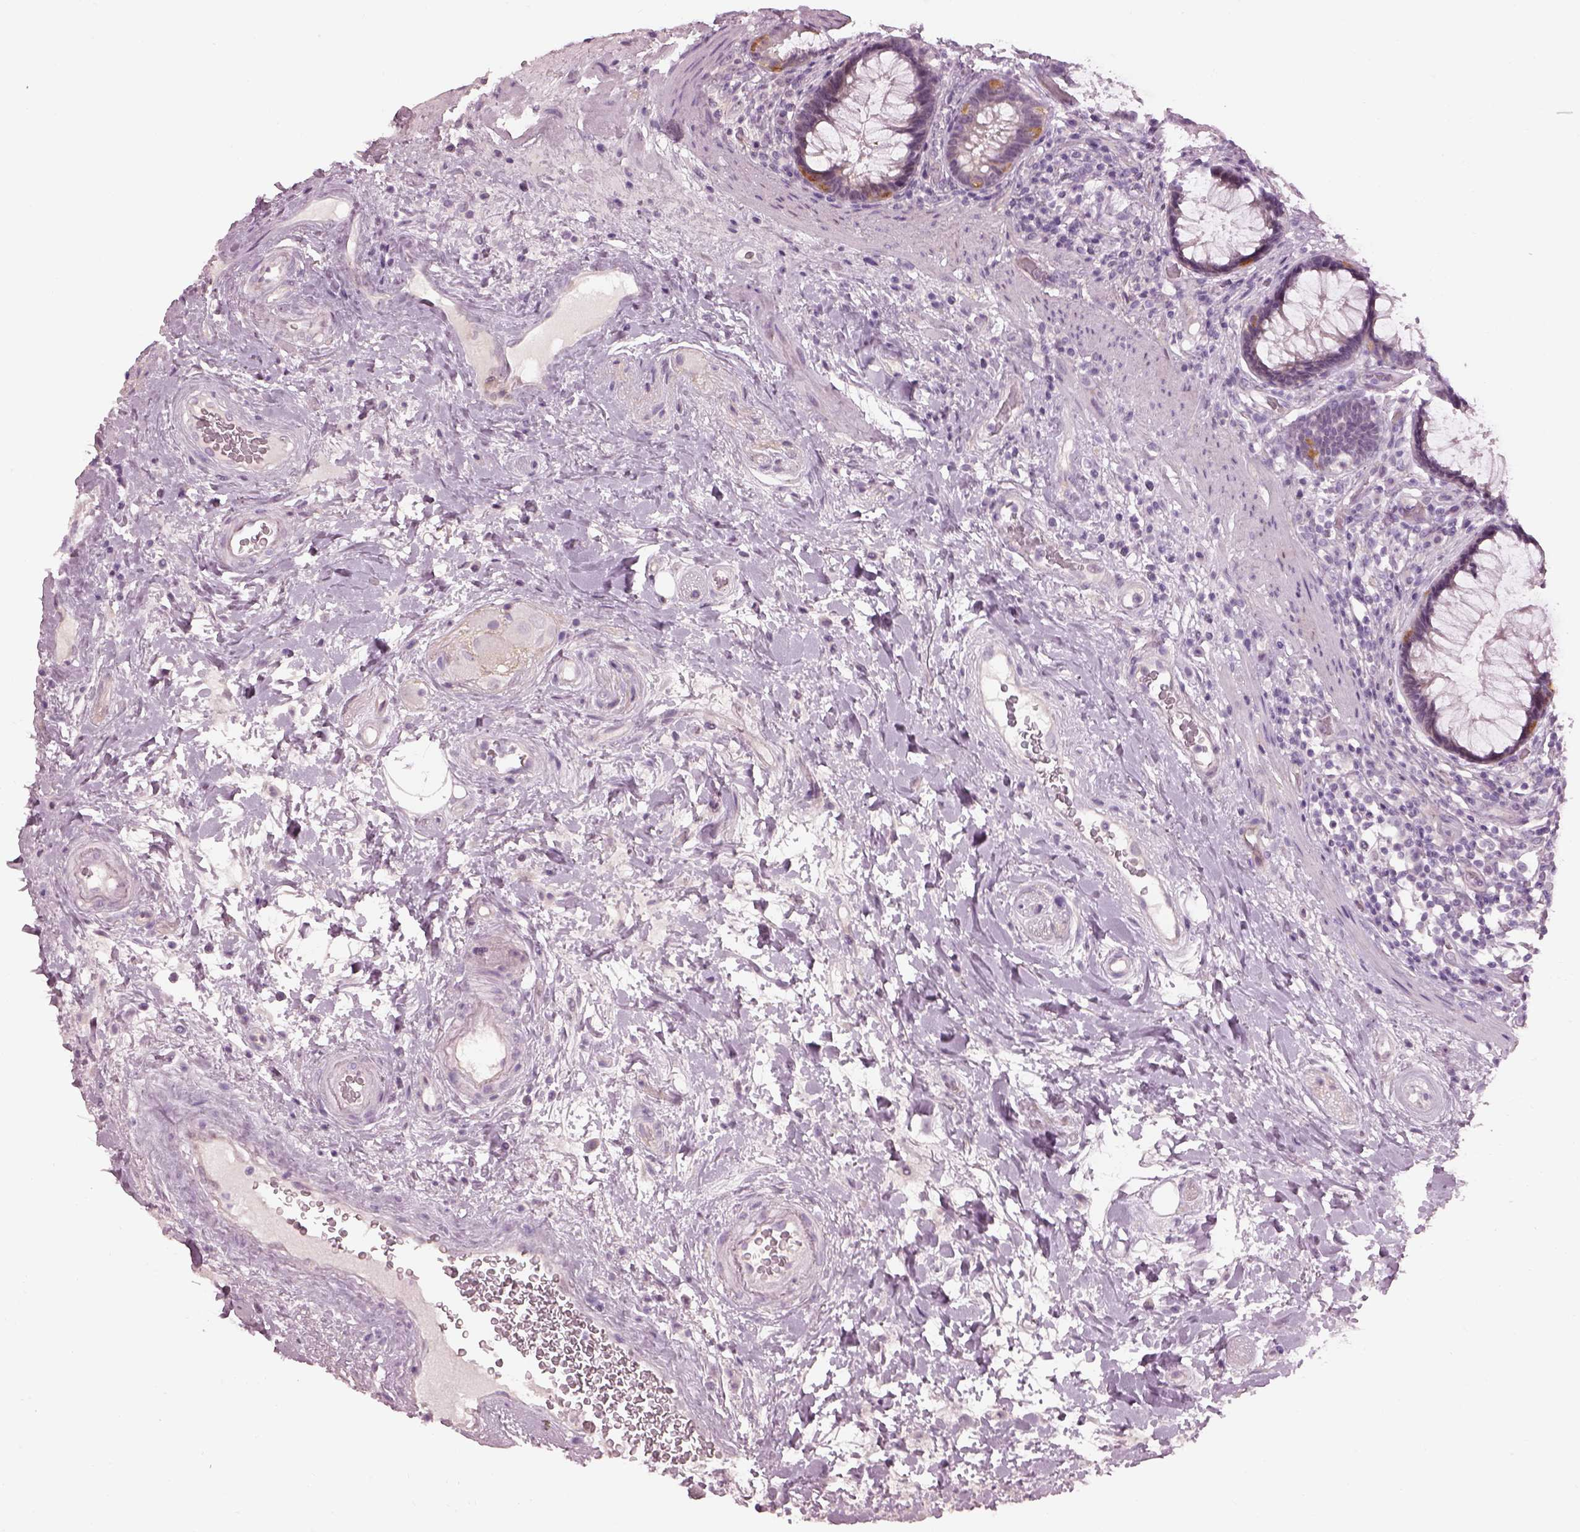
{"staining": {"intensity": "negative", "quantity": "none", "location": "none"}, "tissue": "rectum", "cell_type": "Glandular cells", "image_type": "normal", "snomed": [{"axis": "morphology", "description": "Normal tissue, NOS"}, {"axis": "topography", "description": "Rectum"}], "caption": "Protein analysis of benign rectum reveals no significant staining in glandular cells.", "gene": "CACNG4", "patient": {"sex": "male", "age": 72}}